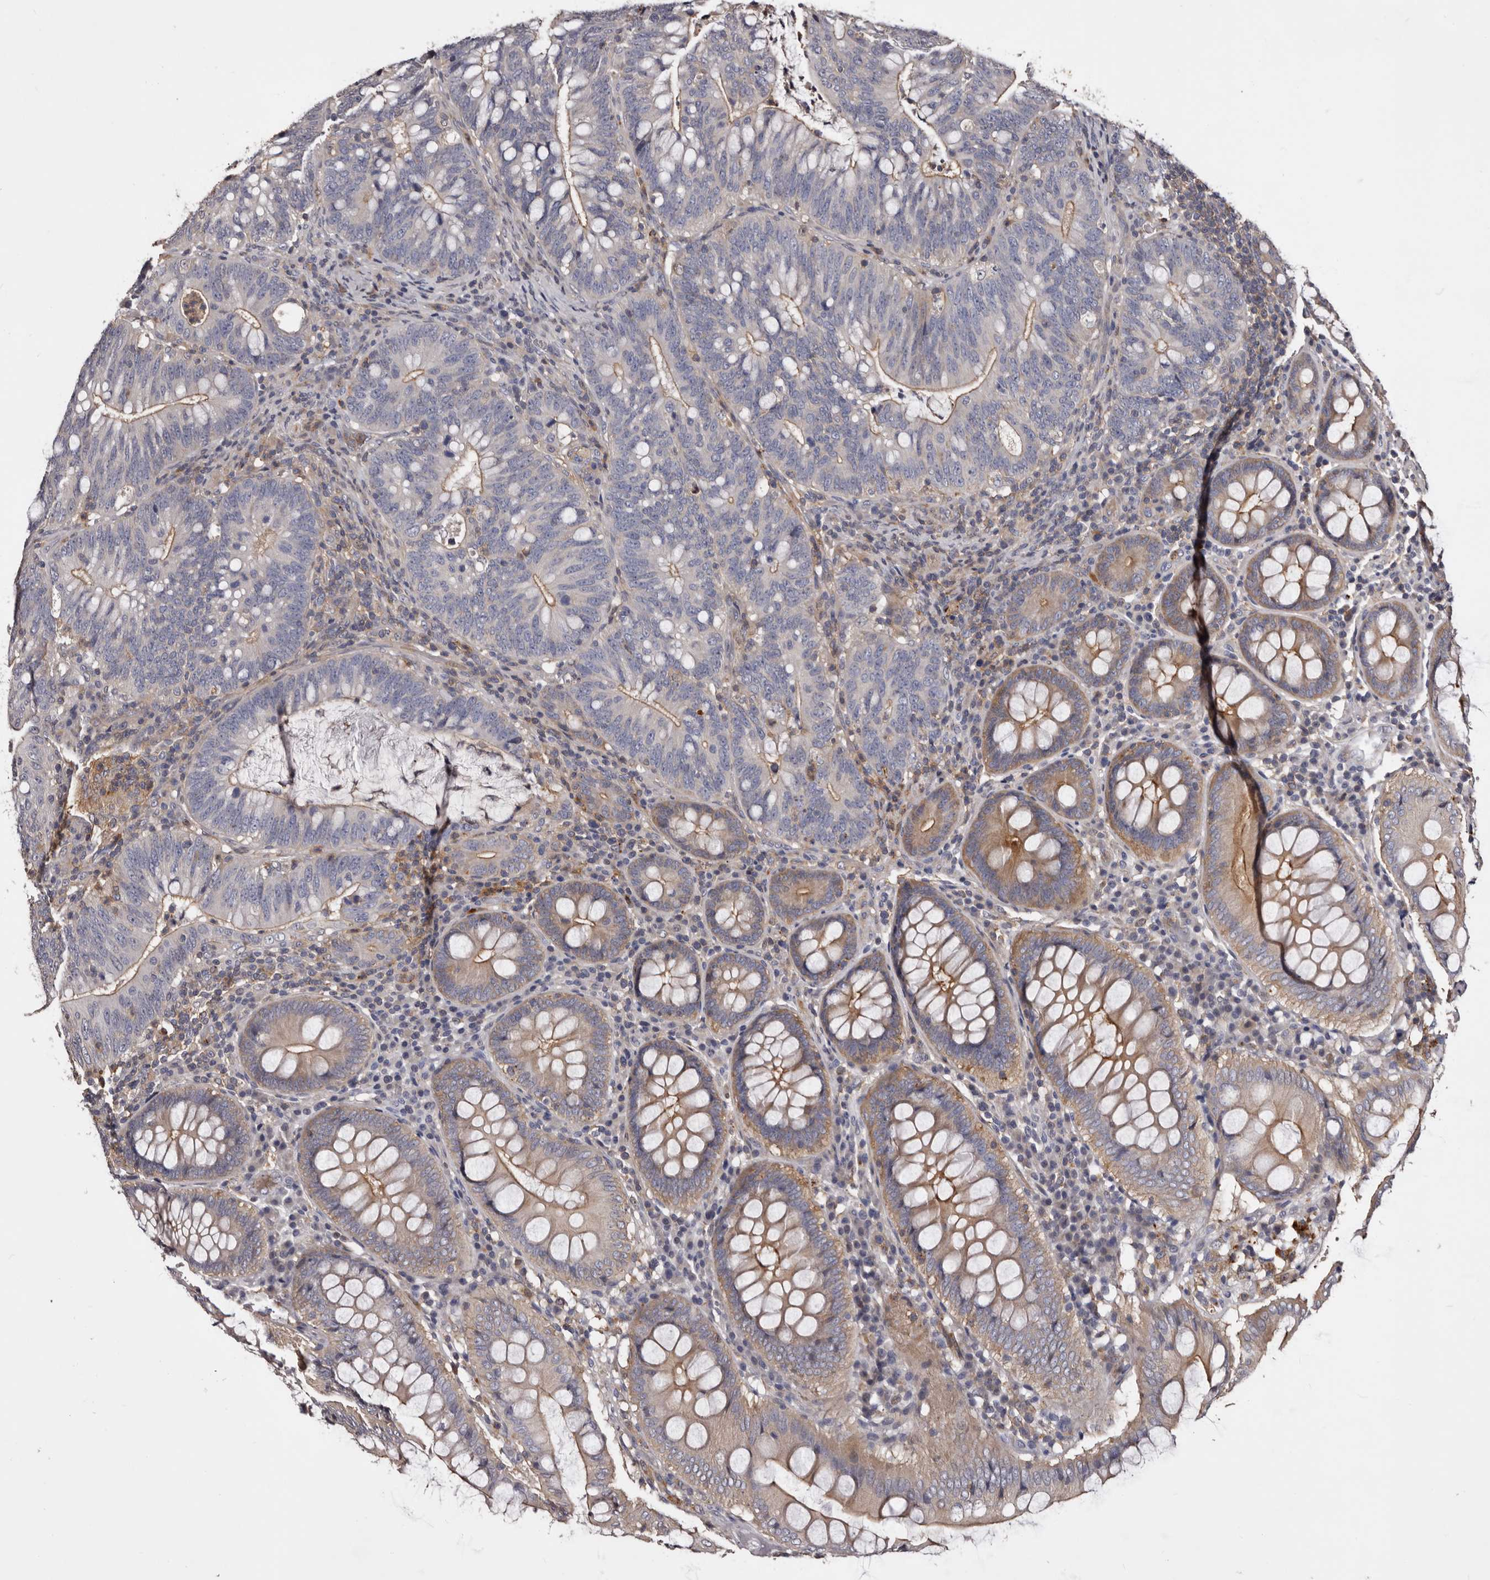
{"staining": {"intensity": "weak", "quantity": "25%-75%", "location": "cytoplasmic/membranous"}, "tissue": "colorectal cancer", "cell_type": "Tumor cells", "image_type": "cancer", "snomed": [{"axis": "morphology", "description": "Adenocarcinoma, NOS"}, {"axis": "topography", "description": "Colon"}], "caption": "Tumor cells show low levels of weak cytoplasmic/membranous expression in about 25%-75% of cells in human colorectal cancer. Nuclei are stained in blue.", "gene": "SLC10A4", "patient": {"sex": "female", "age": 66}}